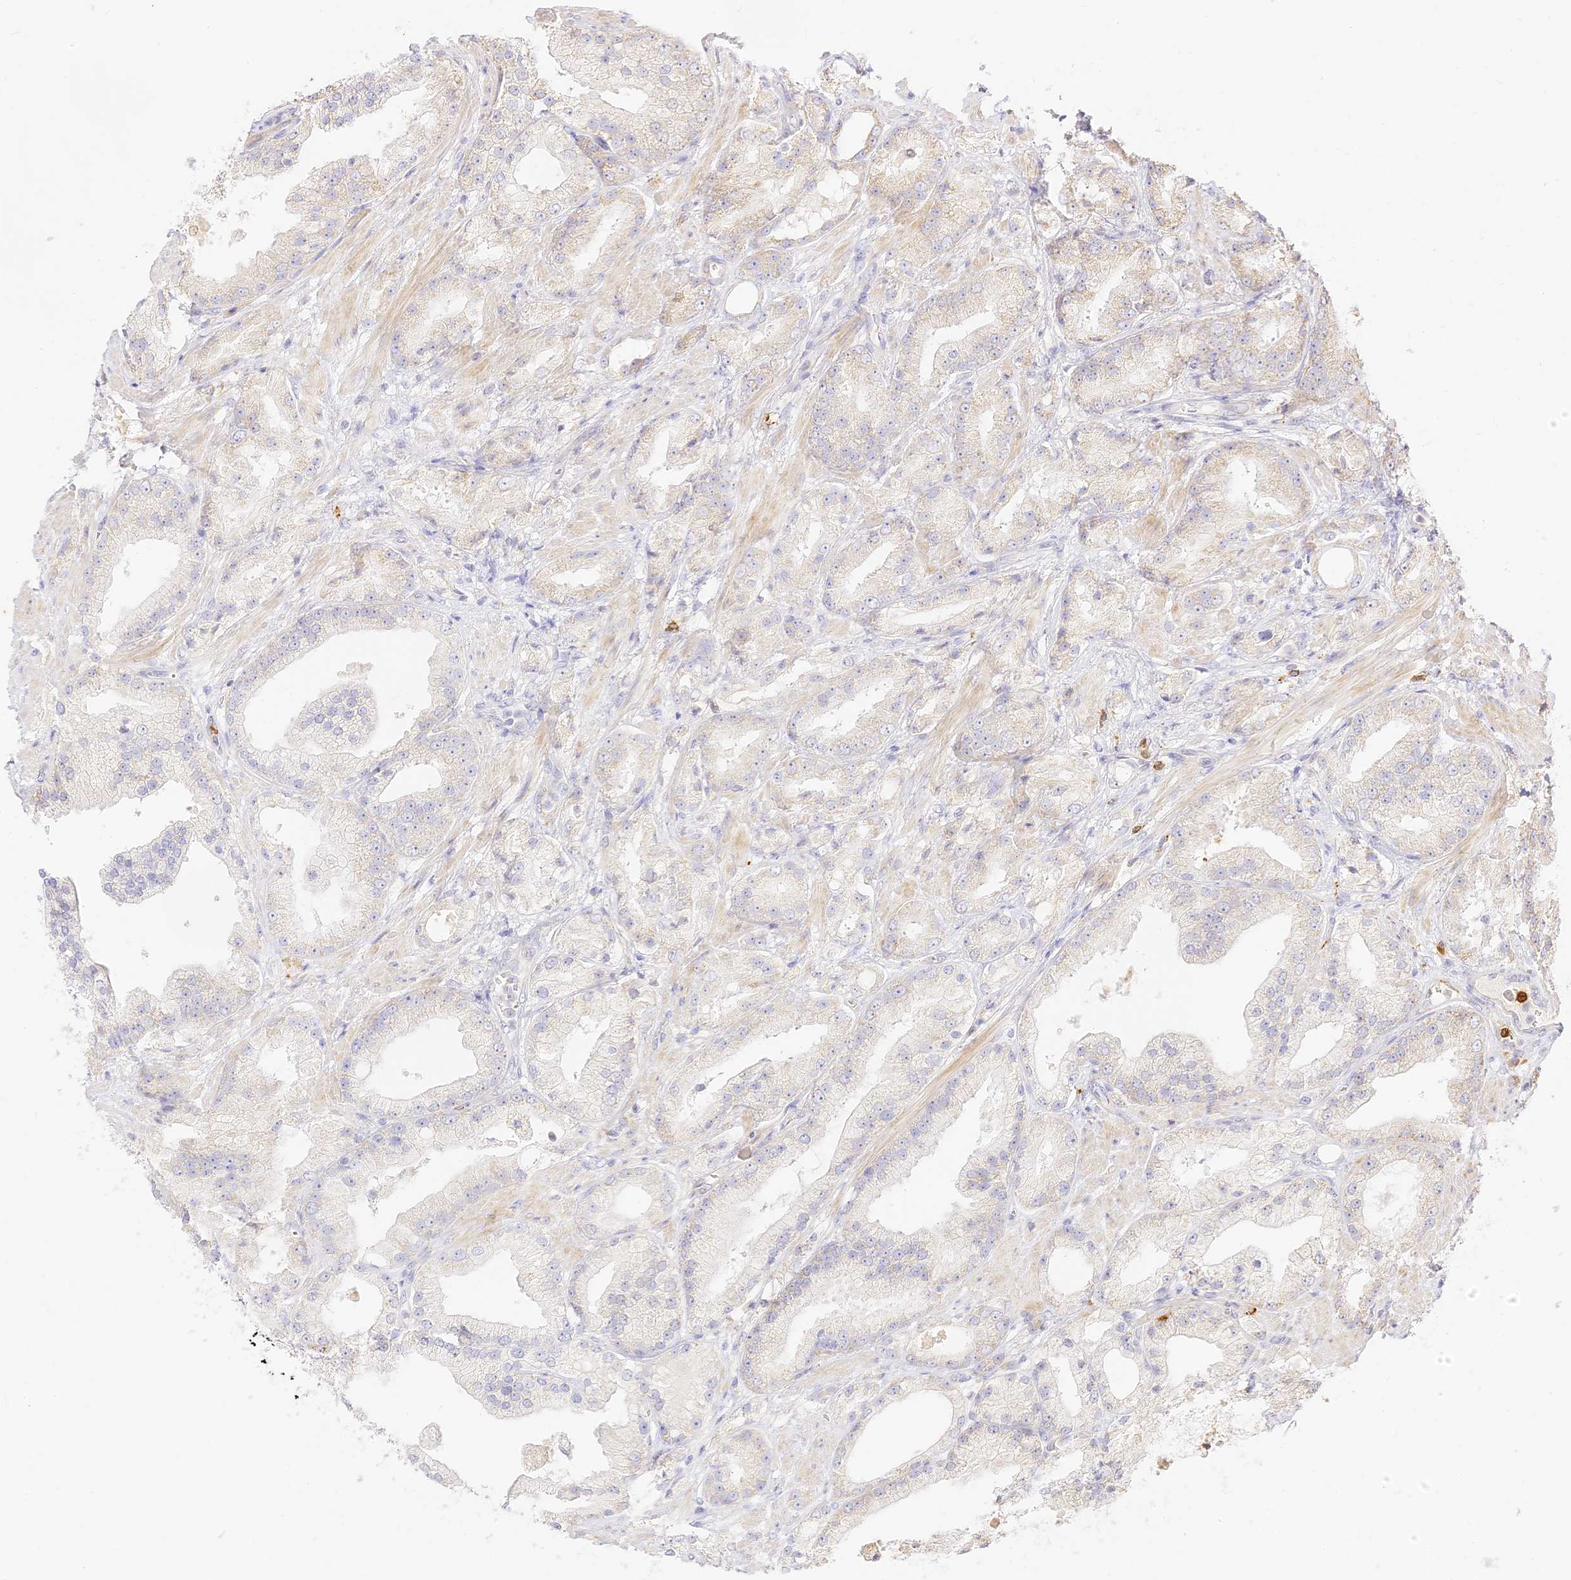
{"staining": {"intensity": "weak", "quantity": "<25%", "location": "cytoplasmic/membranous"}, "tissue": "prostate cancer", "cell_type": "Tumor cells", "image_type": "cancer", "snomed": [{"axis": "morphology", "description": "Adenocarcinoma, Low grade"}, {"axis": "topography", "description": "Prostate"}], "caption": "This is an immunohistochemistry (IHC) histopathology image of human prostate low-grade adenocarcinoma. There is no expression in tumor cells.", "gene": "LRRC15", "patient": {"sex": "male", "age": 67}}